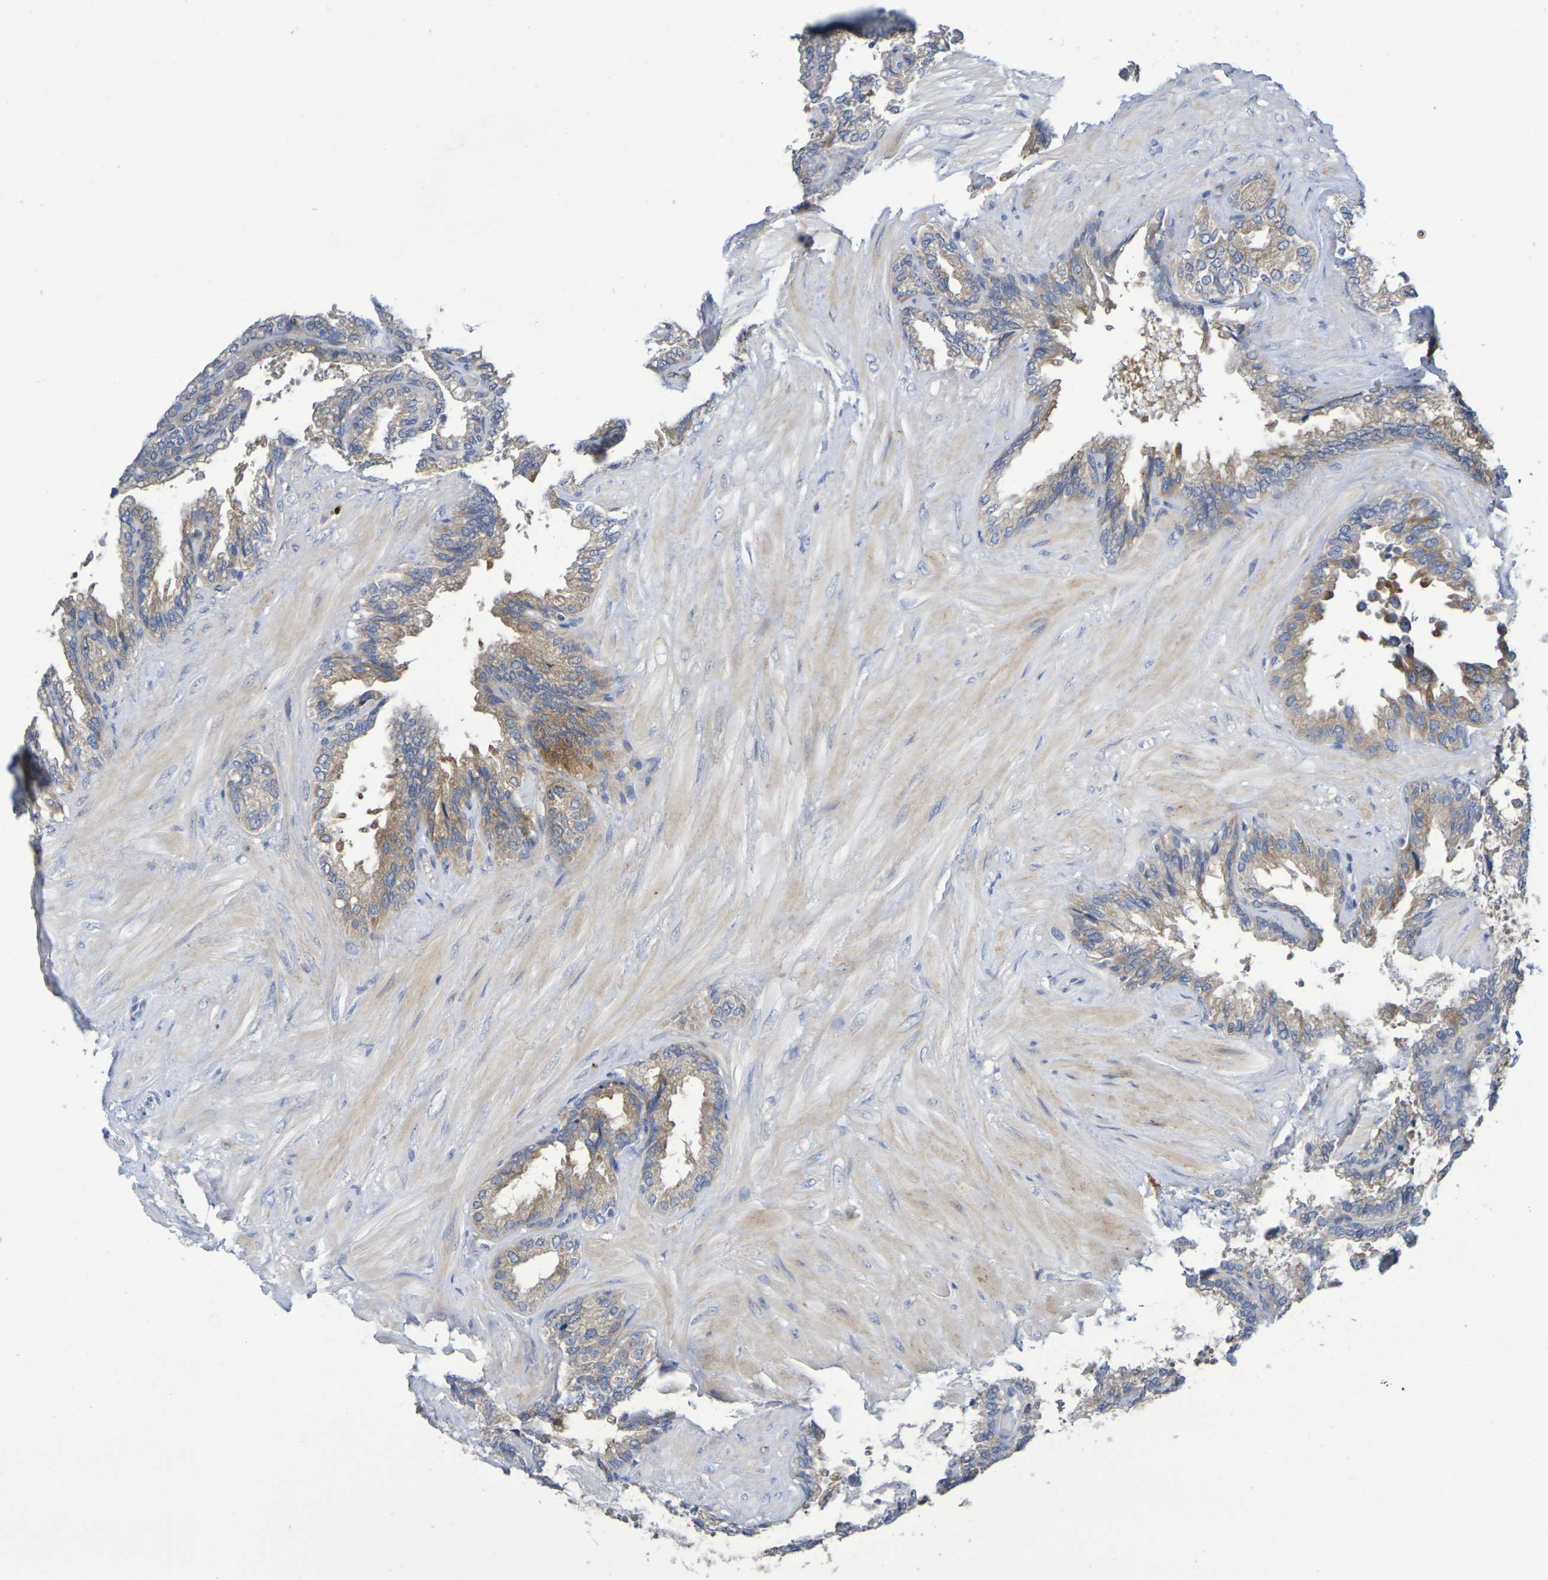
{"staining": {"intensity": "moderate", "quantity": "25%-75%", "location": "cytoplasmic/membranous"}, "tissue": "seminal vesicle", "cell_type": "Glandular cells", "image_type": "normal", "snomed": [{"axis": "morphology", "description": "Normal tissue, NOS"}, {"axis": "topography", "description": "Seminal veicle"}], "caption": "Immunohistochemical staining of normal human seminal vesicle demonstrates 25%-75% levels of moderate cytoplasmic/membranous protein expression in about 25%-75% of glandular cells. The protein of interest is stained brown, and the nuclei are stained in blue (DAB (3,3'-diaminobenzidine) IHC with brightfield microscopy, high magnification).", "gene": "SDC4", "patient": {"sex": "male", "age": 46}}